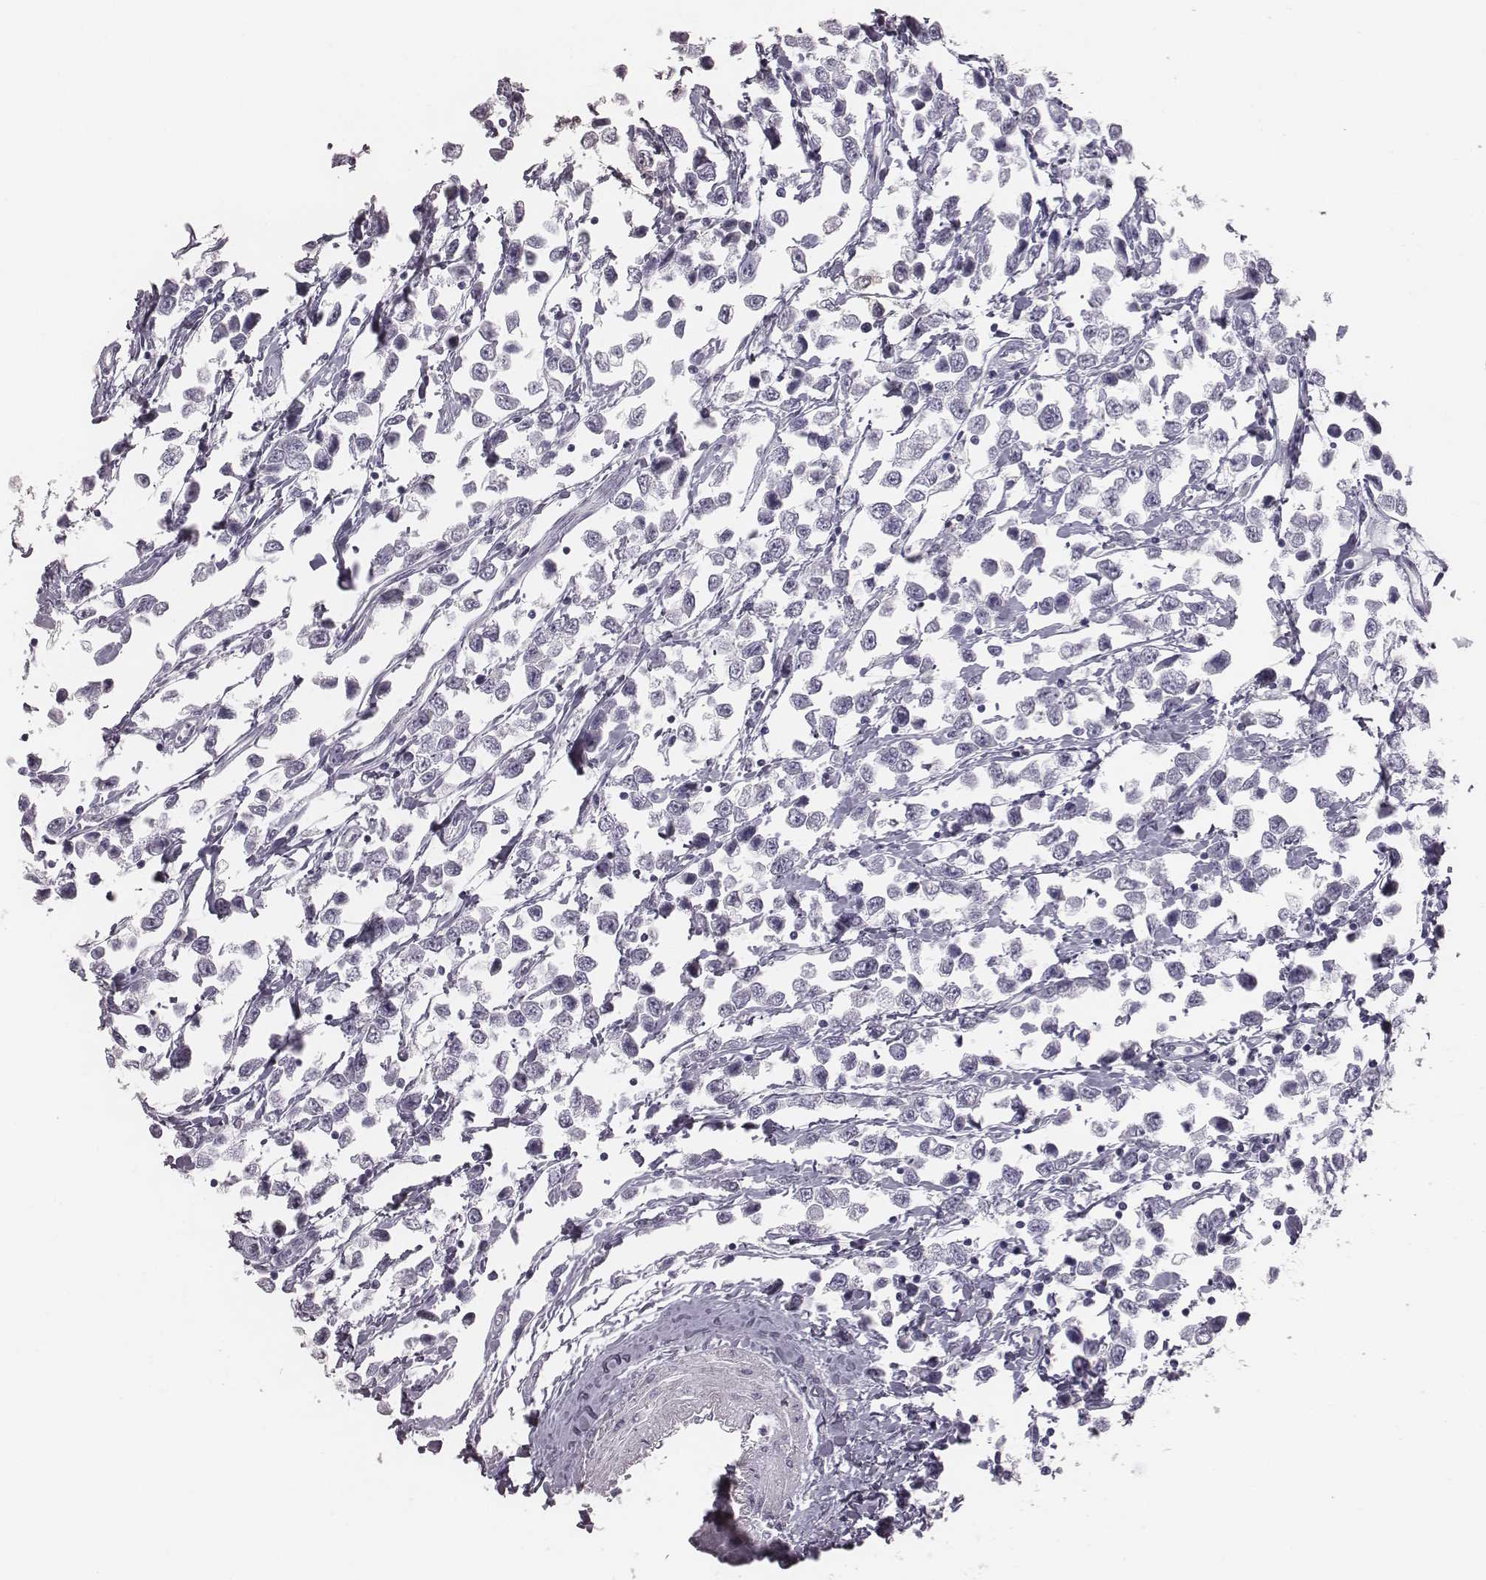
{"staining": {"intensity": "negative", "quantity": "none", "location": "none"}, "tissue": "testis cancer", "cell_type": "Tumor cells", "image_type": "cancer", "snomed": [{"axis": "morphology", "description": "Seminoma, NOS"}, {"axis": "topography", "description": "Testis"}], "caption": "Immunohistochemical staining of human testis cancer shows no significant expression in tumor cells. Nuclei are stained in blue.", "gene": "C6orf58", "patient": {"sex": "male", "age": 34}}